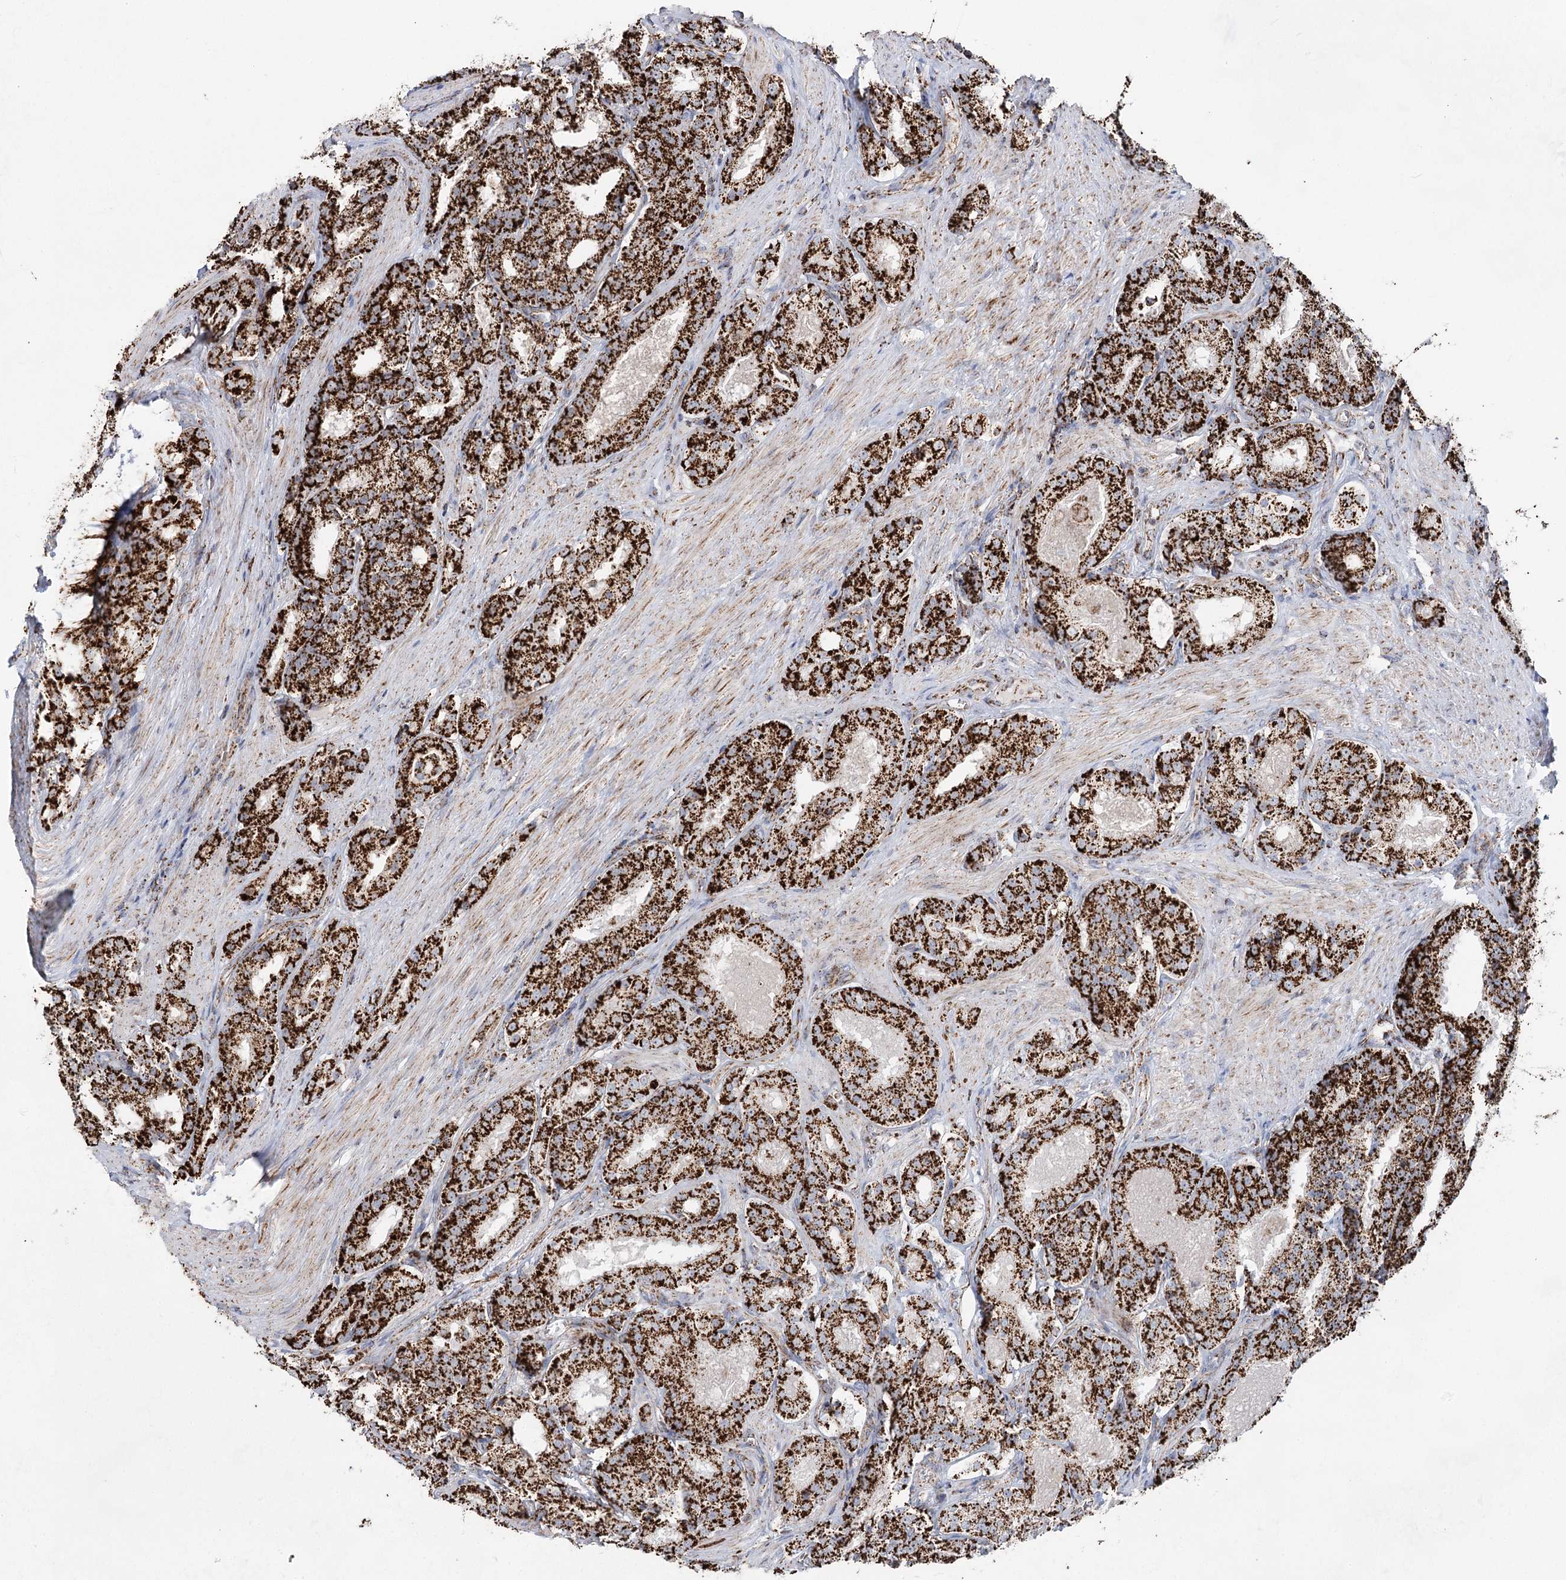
{"staining": {"intensity": "strong", "quantity": ">75%", "location": "cytoplasmic/membranous"}, "tissue": "prostate cancer", "cell_type": "Tumor cells", "image_type": "cancer", "snomed": [{"axis": "morphology", "description": "Adenocarcinoma, High grade"}, {"axis": "topography", "description": "Prostate"}], "caption": "Protein positivity by IHC demonstrates strong cytoplasmic/membranous positivity in about >75% of tumor cells in prostate cancer (high-grade adenocarcinoma). The staining was performed using DAB (3,3'-diaminobenzidine) to visualize the protein expression in brown, while the nuclei were stained in blue with hematoxylin (Magnification: 20x).", "gene": "CWF19L1", "patient": {"sex": "male", "age": 60}}